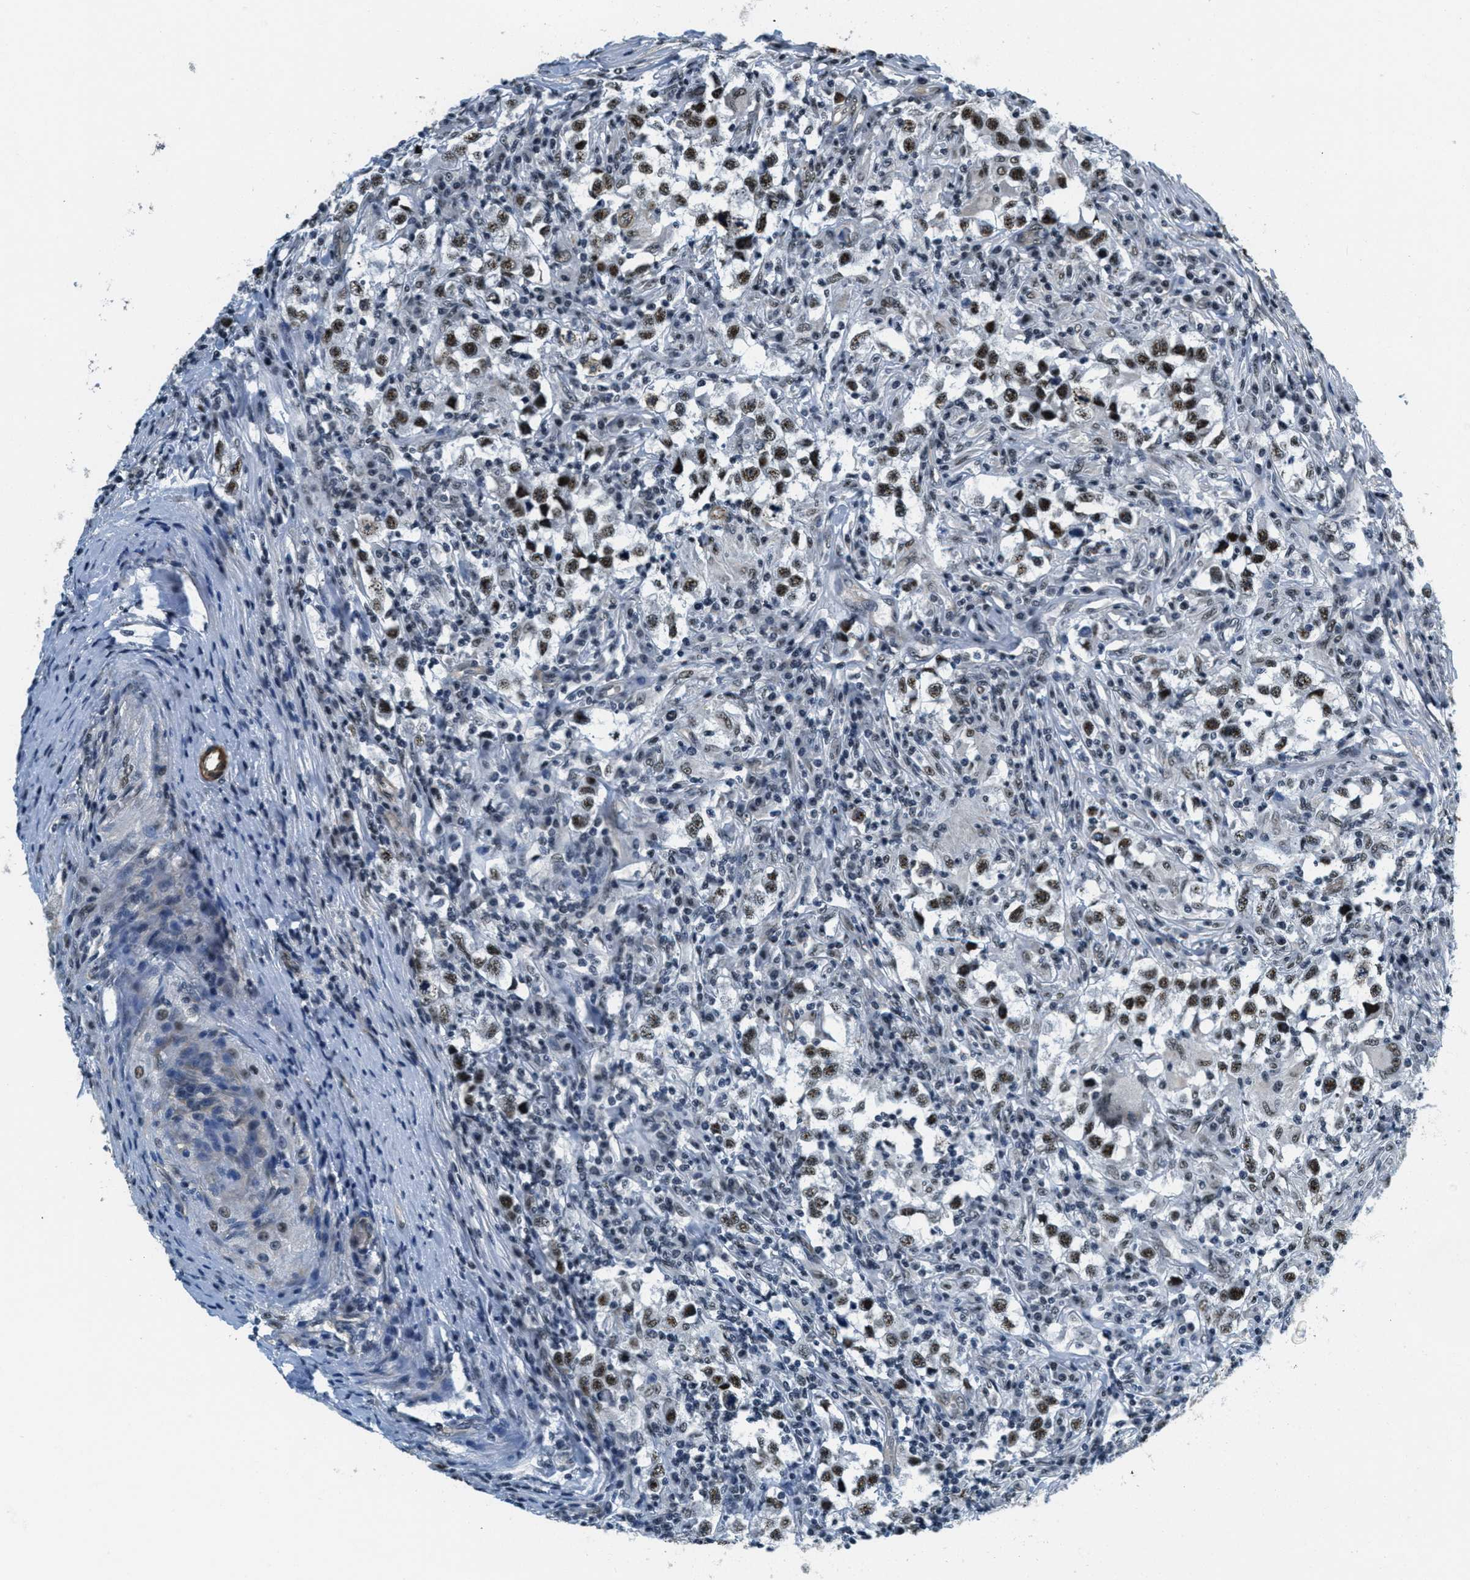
{"staining": {"intensity": "strong", "quantity": ">75%", "location": "nuclear"}, "tissue": "testis cancer", "cell_type": "Tumor cells", "image_type": "cancer", "snomed": [{"axis": "morphology", "description": "Carcinoma, Embryonal, NOS"}, {"axis": "topography", "description": "Testis"}], "caption": "Testis cancer stained for a protein reveals strong nuclear positivity in tumor cells.", "gene": "CFAP36", "patient": {"sex": "male", "age": 21}}